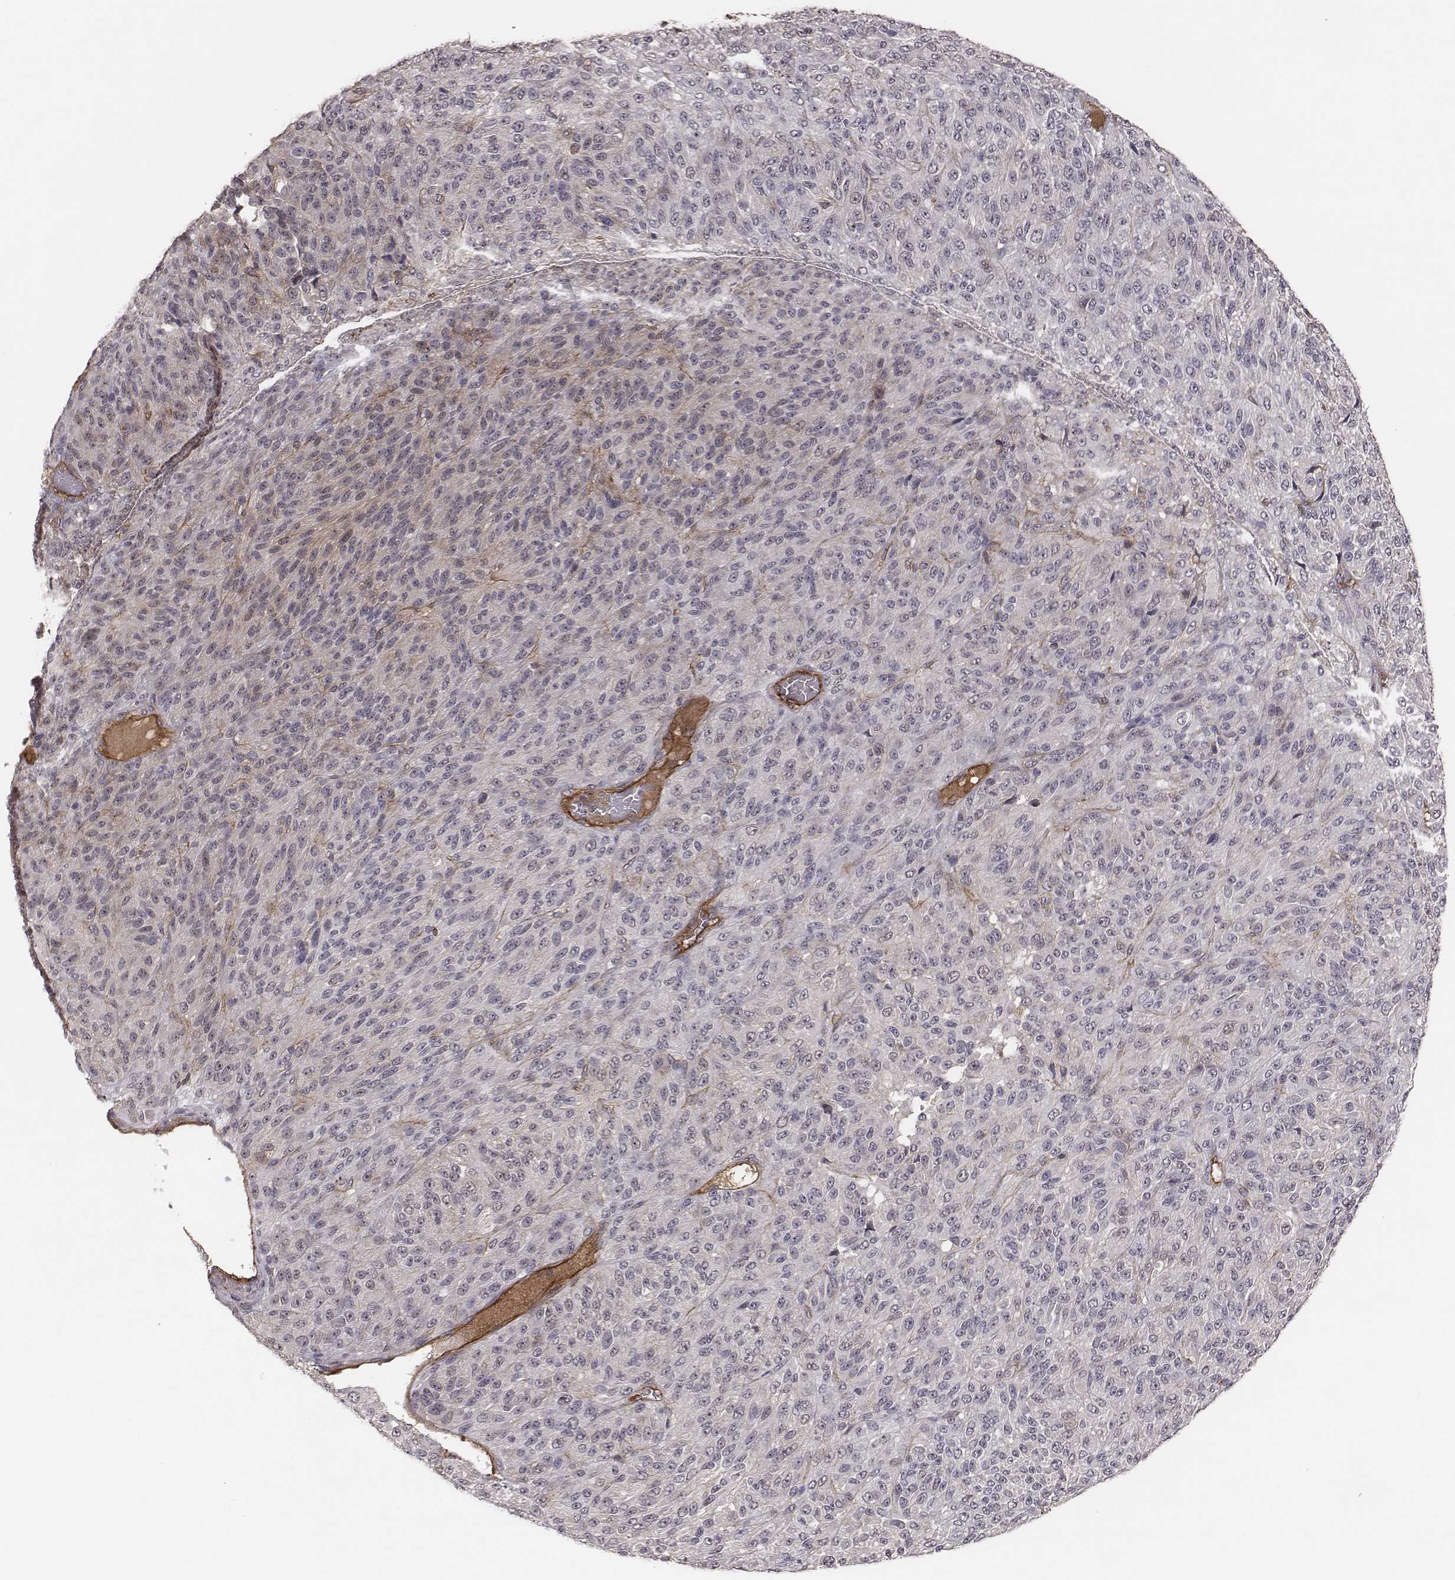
{"staining": {"intensity": "negative", "quantity": "none", "location": "none"}, "tissue": "melanoma", "cell_type": "Tumor cells", "image_type": "cancer", "snomed": [{"axis": "morphology", "description": "Malignant melanoma, Metastatic site"}, {"axis": "topography", "description": "Brain"}], "caption": "IHC micrograph of neoplastic tissue: melanoma stained with DAB (3,3'-diaminobenzidine) demonstrates no significant protein positivity in tumor cells.", "gene": "PTPRG", "patient": {"sex": "female", "age": 56}}